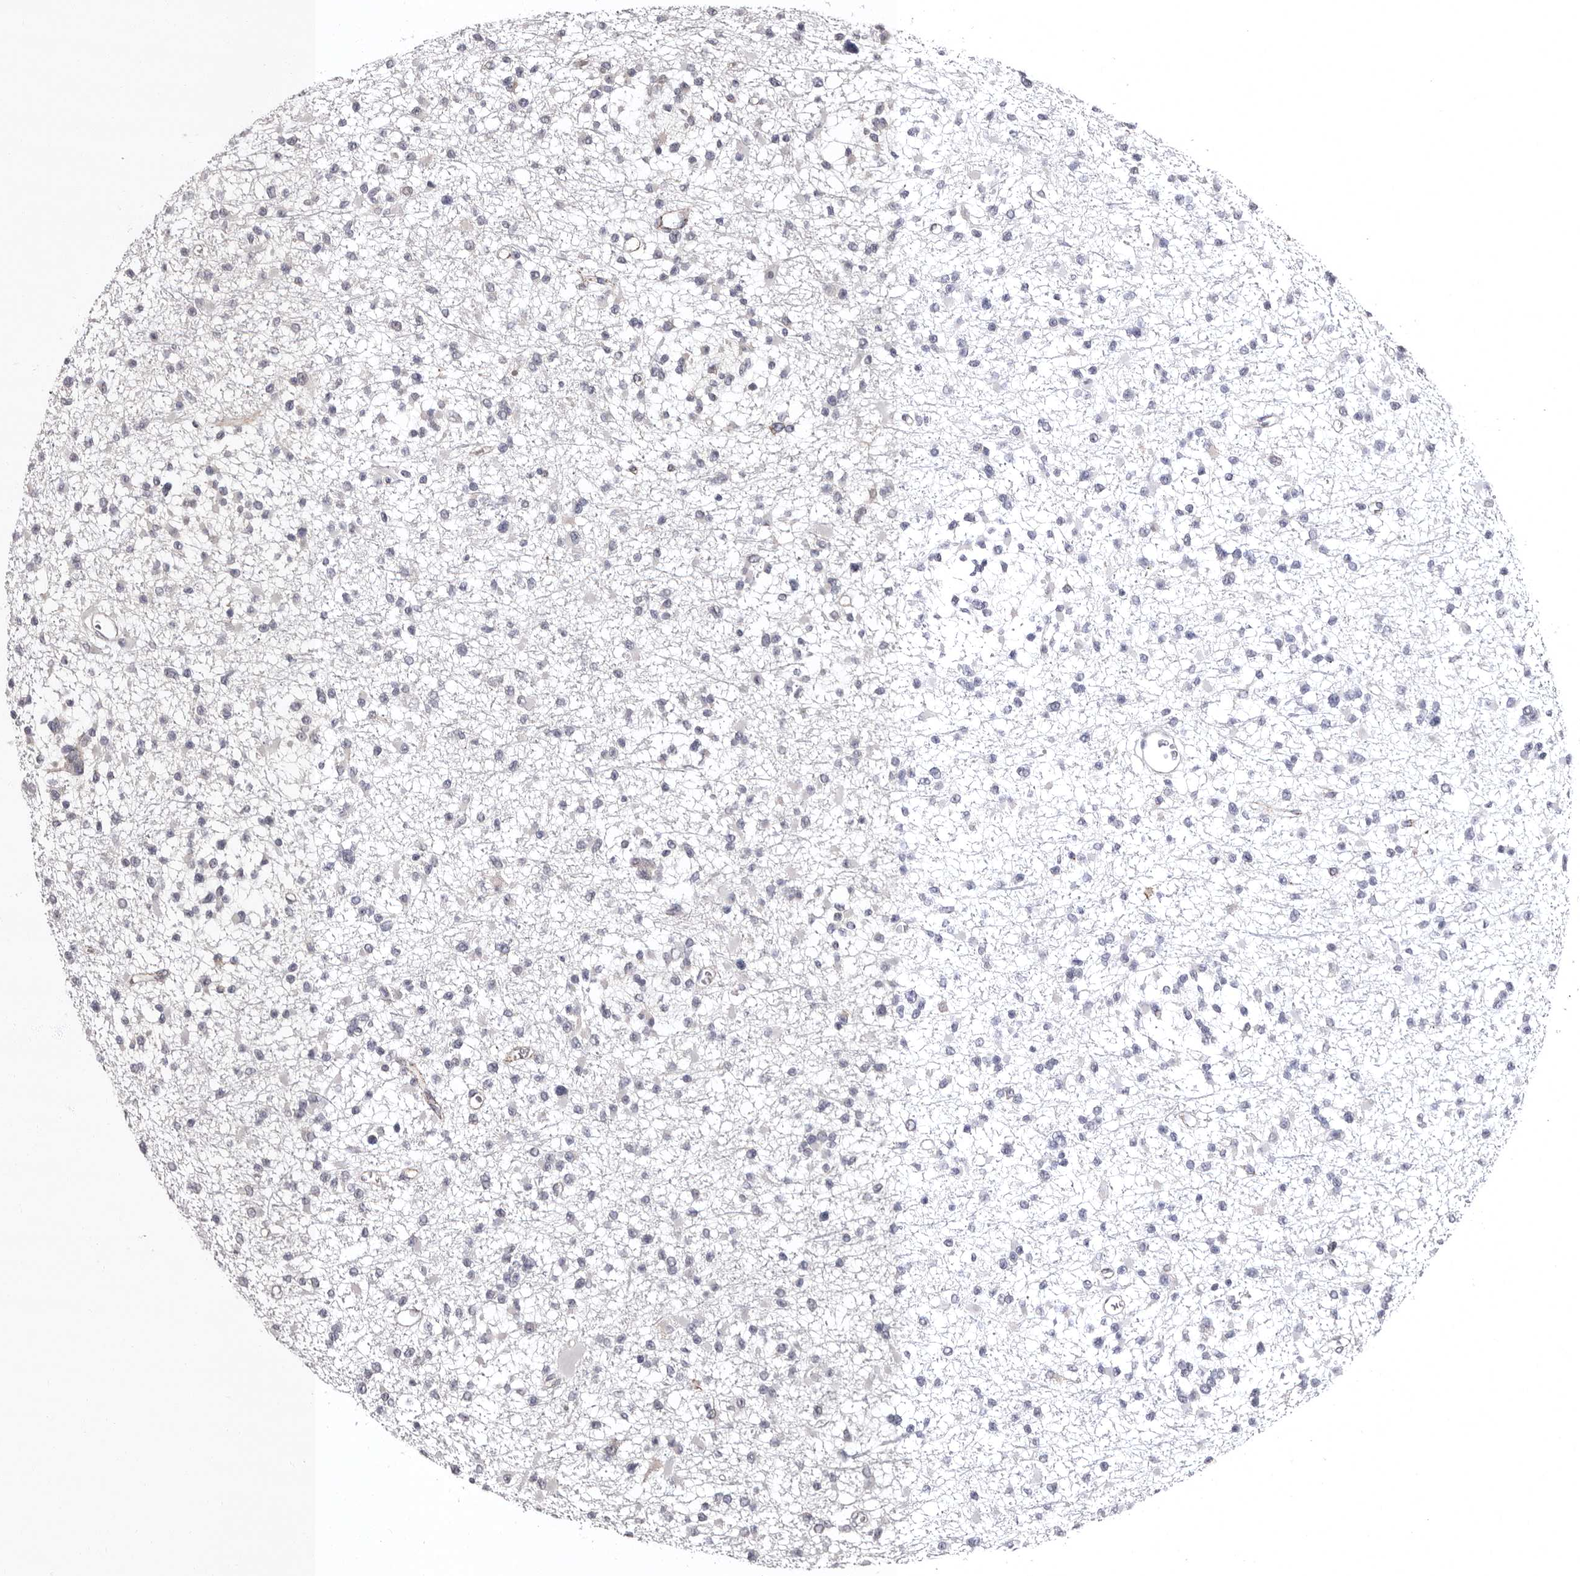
{"staining": {"intensity": "negative", "quantity": "none", "location": "none"}, "tissue": "glioma", "cell_type": "Tumor cells", "image_type": "cancer", "snomed": [{"axis": "morphology", "description": "Glioma, malignant, Low grade"}, {"axis": "topography", "description": "Brain"}], "caption": "Malignant glioma (low-grade) was stained to show a protein in brown. There is no significant positivity in tumor cells.", "gene": "PHF20L1", "patient": {"sex": "female", "age": 22}}